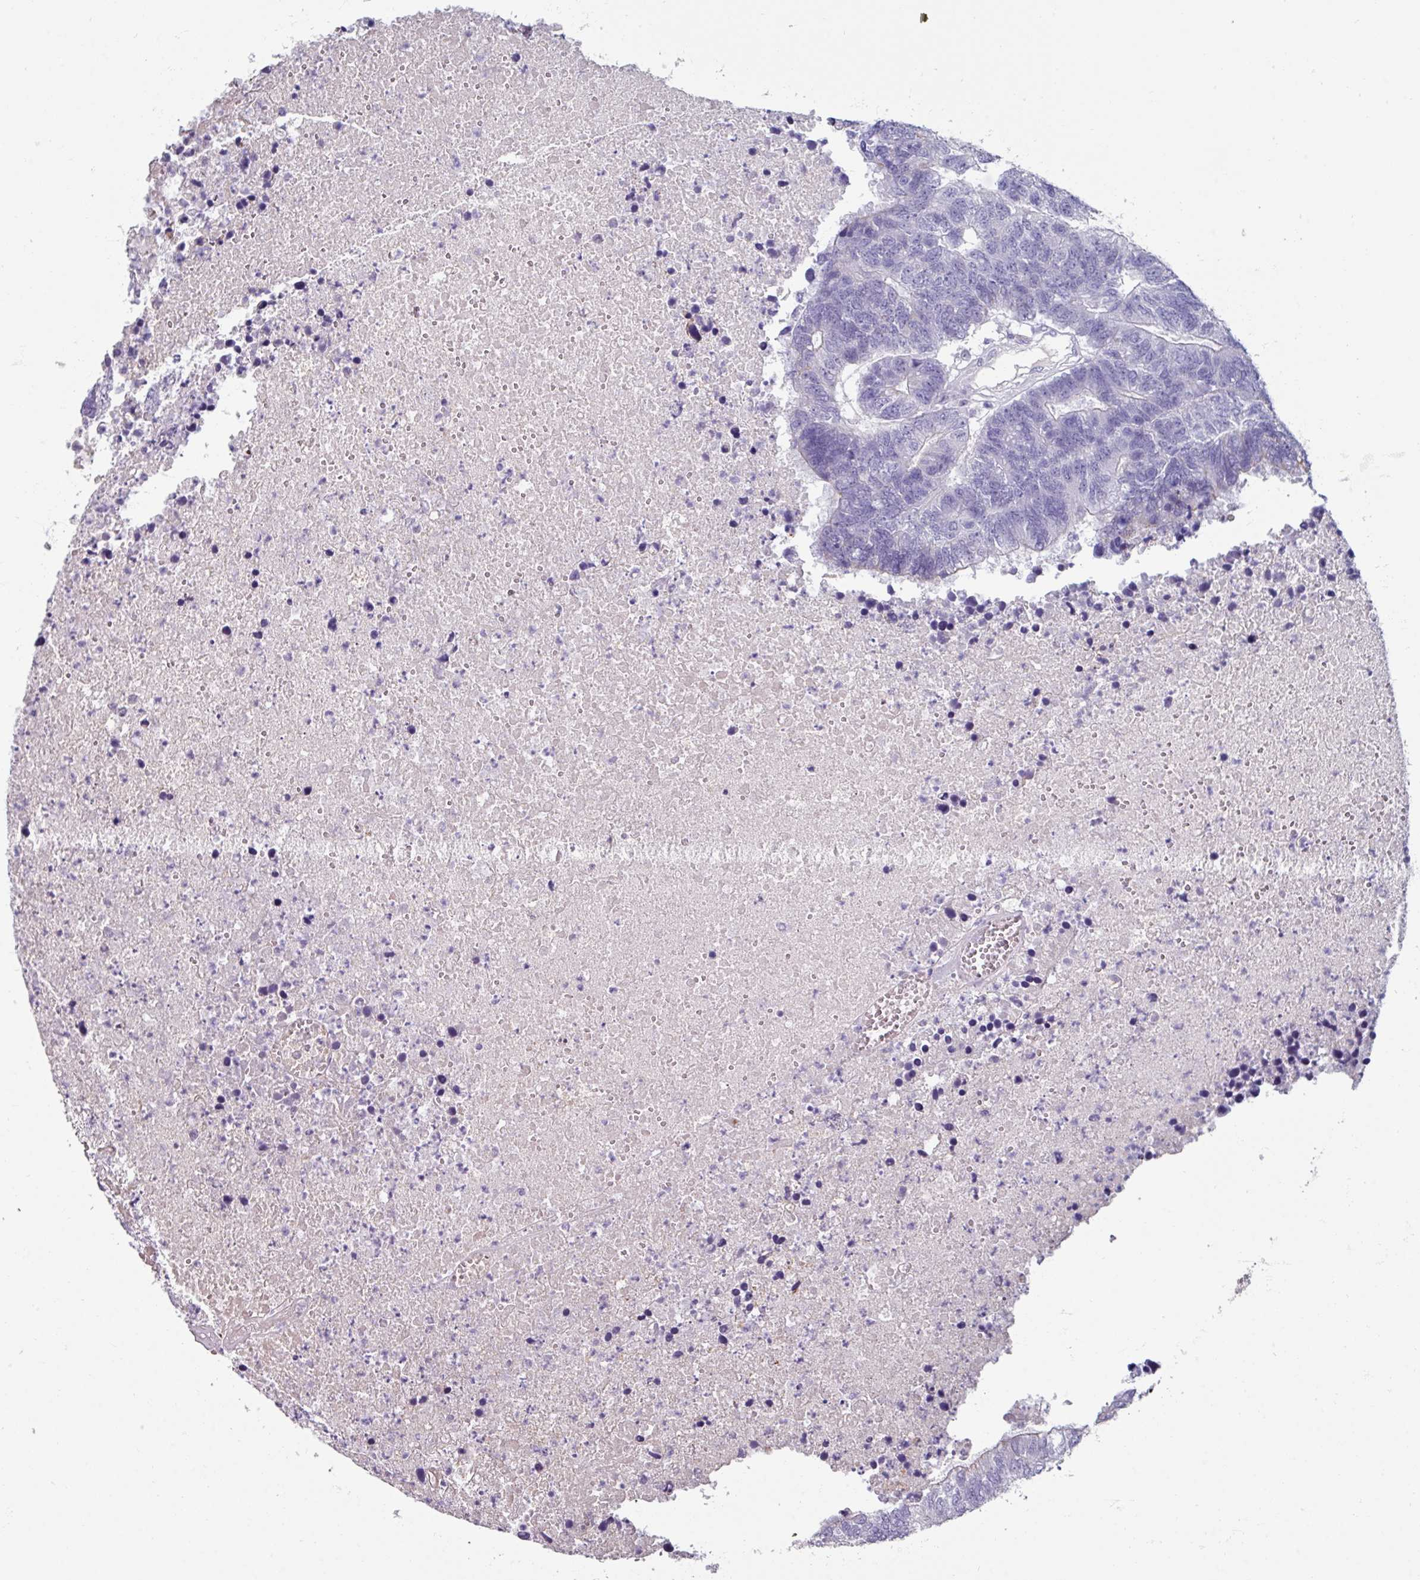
{"staining": {"intensity": "negative", "quantity": "none", "location": "none"}, "tissue": "colorectal cancer", "cell_type": "Tumor cells", "image_type": "cancer", "snomed": [{"axis": "morphology", "description": "Adenocarcinoma, NOS"}, {"axis": "topography", "description": "Colon"}], "caption": "Colorectal cancer was stained to show a protein in brown. There is no significant expression in tumor cells.", "gene": "SPESP1", "patient": {"sex": "female", "age": 48}}